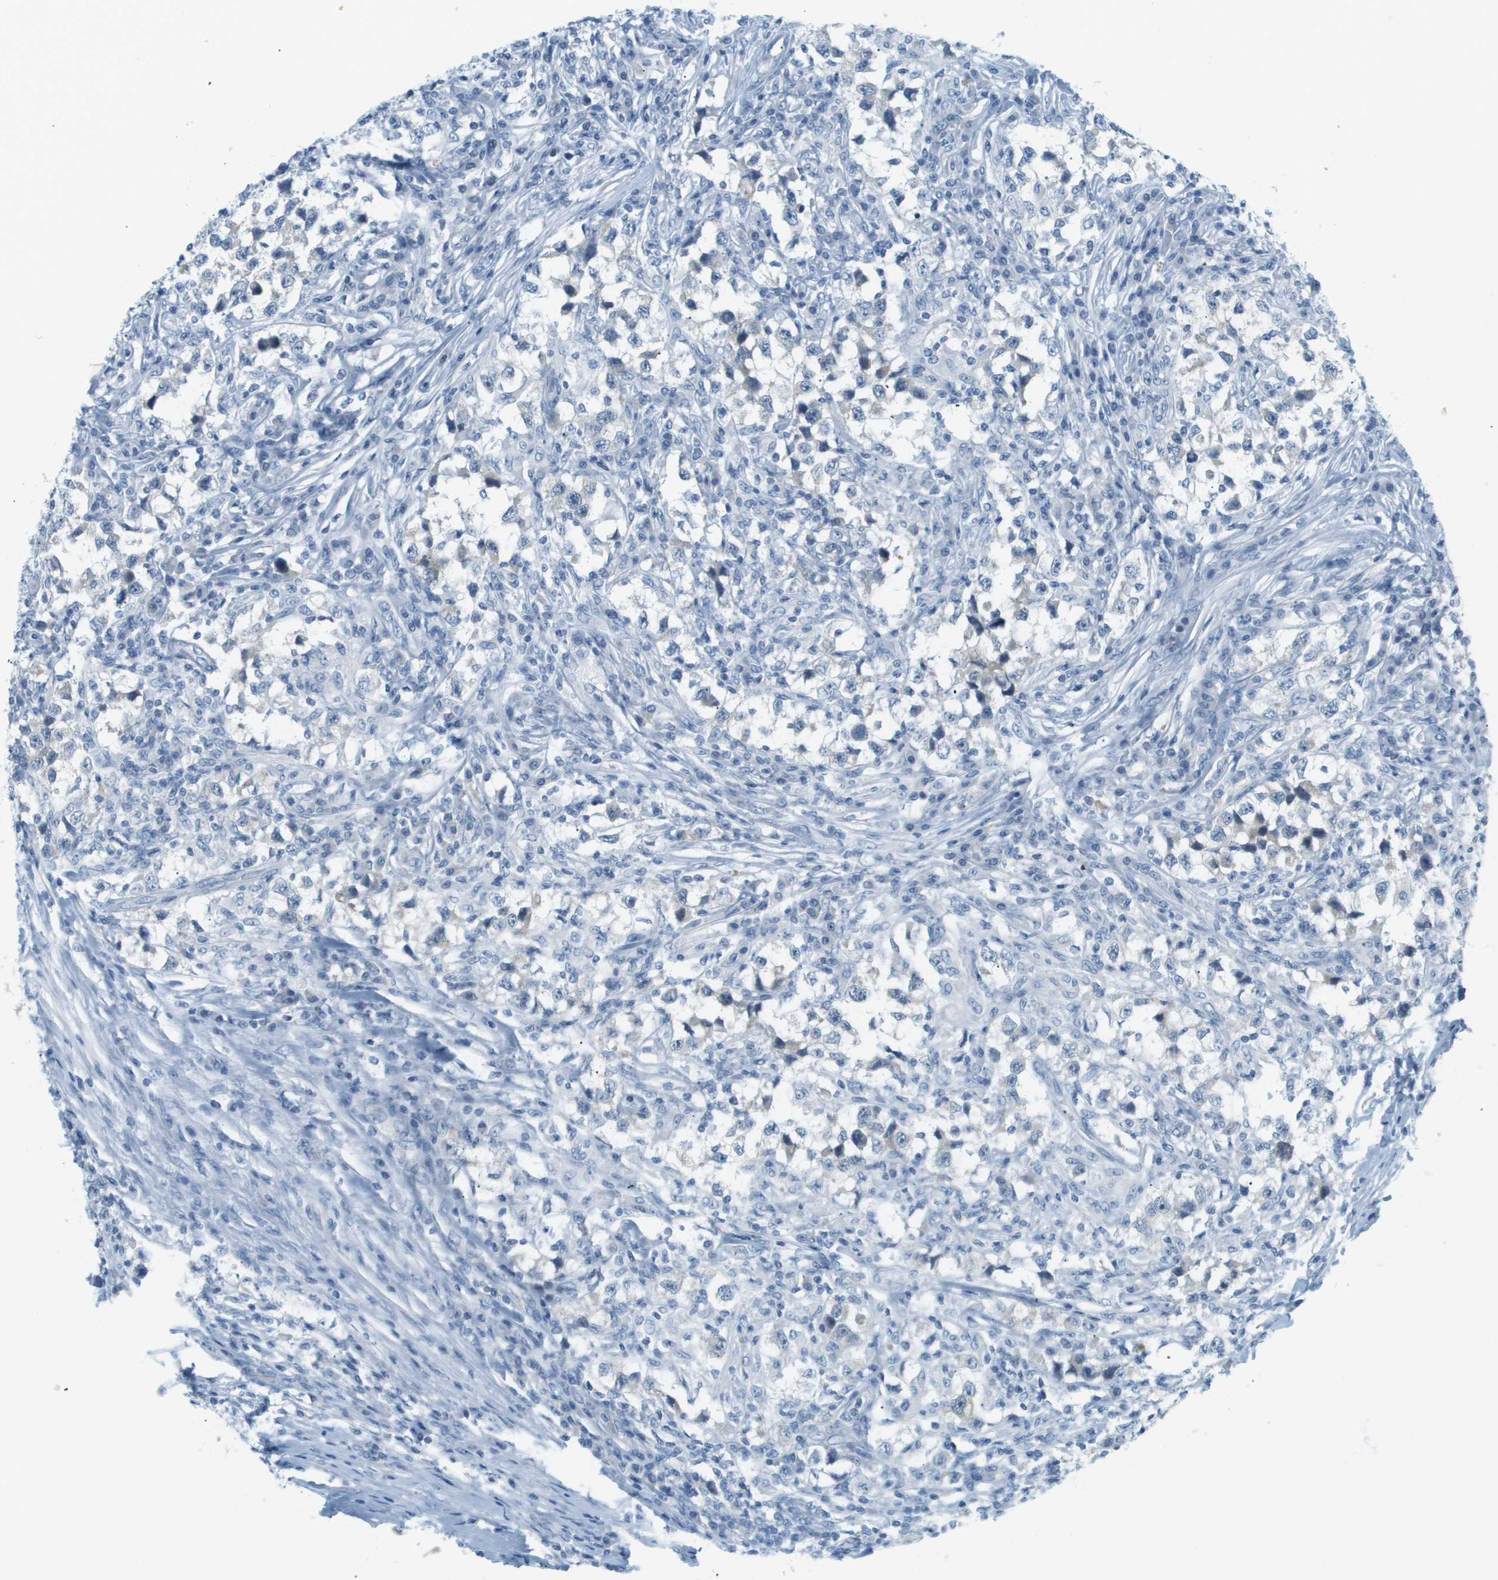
{"staining": {"intensity": "negative", "quantity": "none", "location": "none"}, "tissue": "testis cancer", "cell_type": "Tumor cells", "image_type": "cancer", "snomed": [{"axis": "morphology", "description": "Carcinoma, Embryonal, NOS"}, {"axis": "topography", "description": "Testis"}], "caption": "This is a image of immunohistochemistry (IHC) staining of embryonal carcinoma (testis), which shows no expression in tumor cells.", "gene": "SMYD5", "patient": {"sex": "male", "age": 21}}